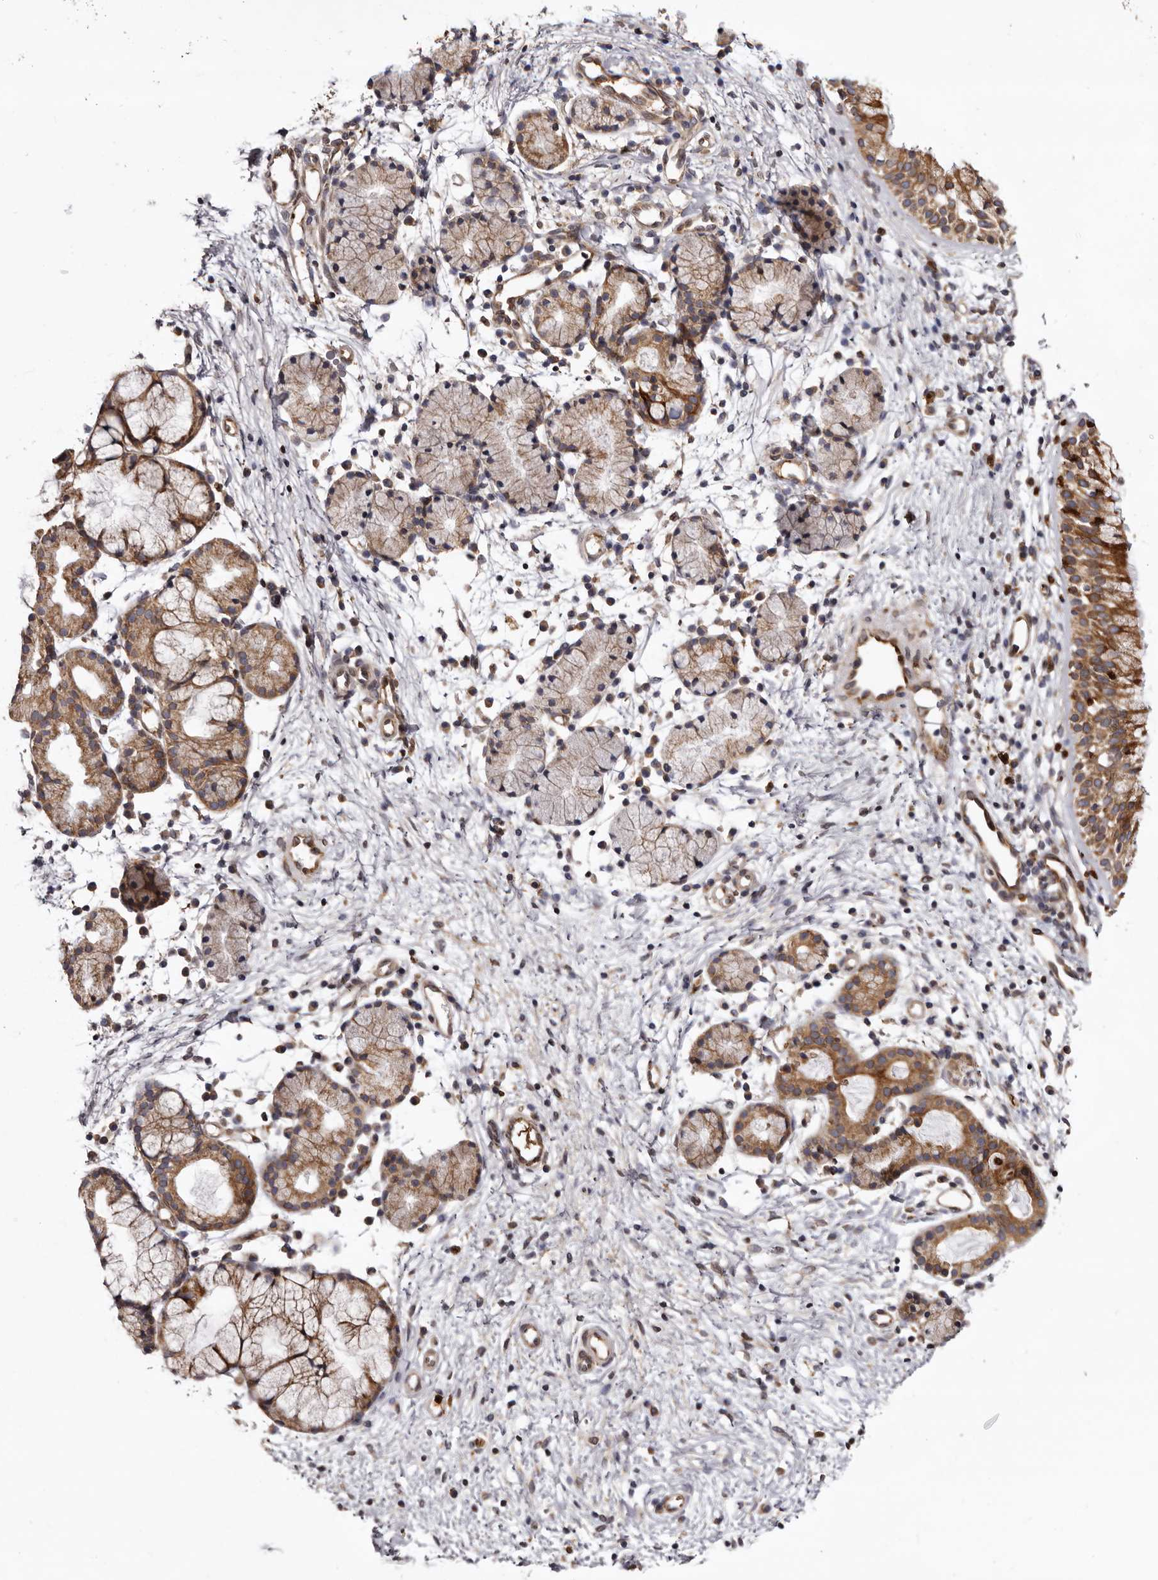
{"staining": {"intensity": "strong", "quantity": ">75%", "location": "cytoplasmic/membranous"}, "tissue": "nasopharynx", "cell_type": "Respiratory epithelial cells", "image_type": "normal", "snomed": [{"axis": "morphology", "description": "Normal tissue, NOS"}, {"axis": "topography", "description": "Nasopharynx"}], "caption": "IHC photomicrograph of unremarkable human nasopharynx stained for a protein (brown), which displays high levels of strong cytoplasmic/membranous positivity in about >75% of respiratory epithelial cells.", "gene": "C4orf3", "patient": {"sex": "male", "age": 21}}